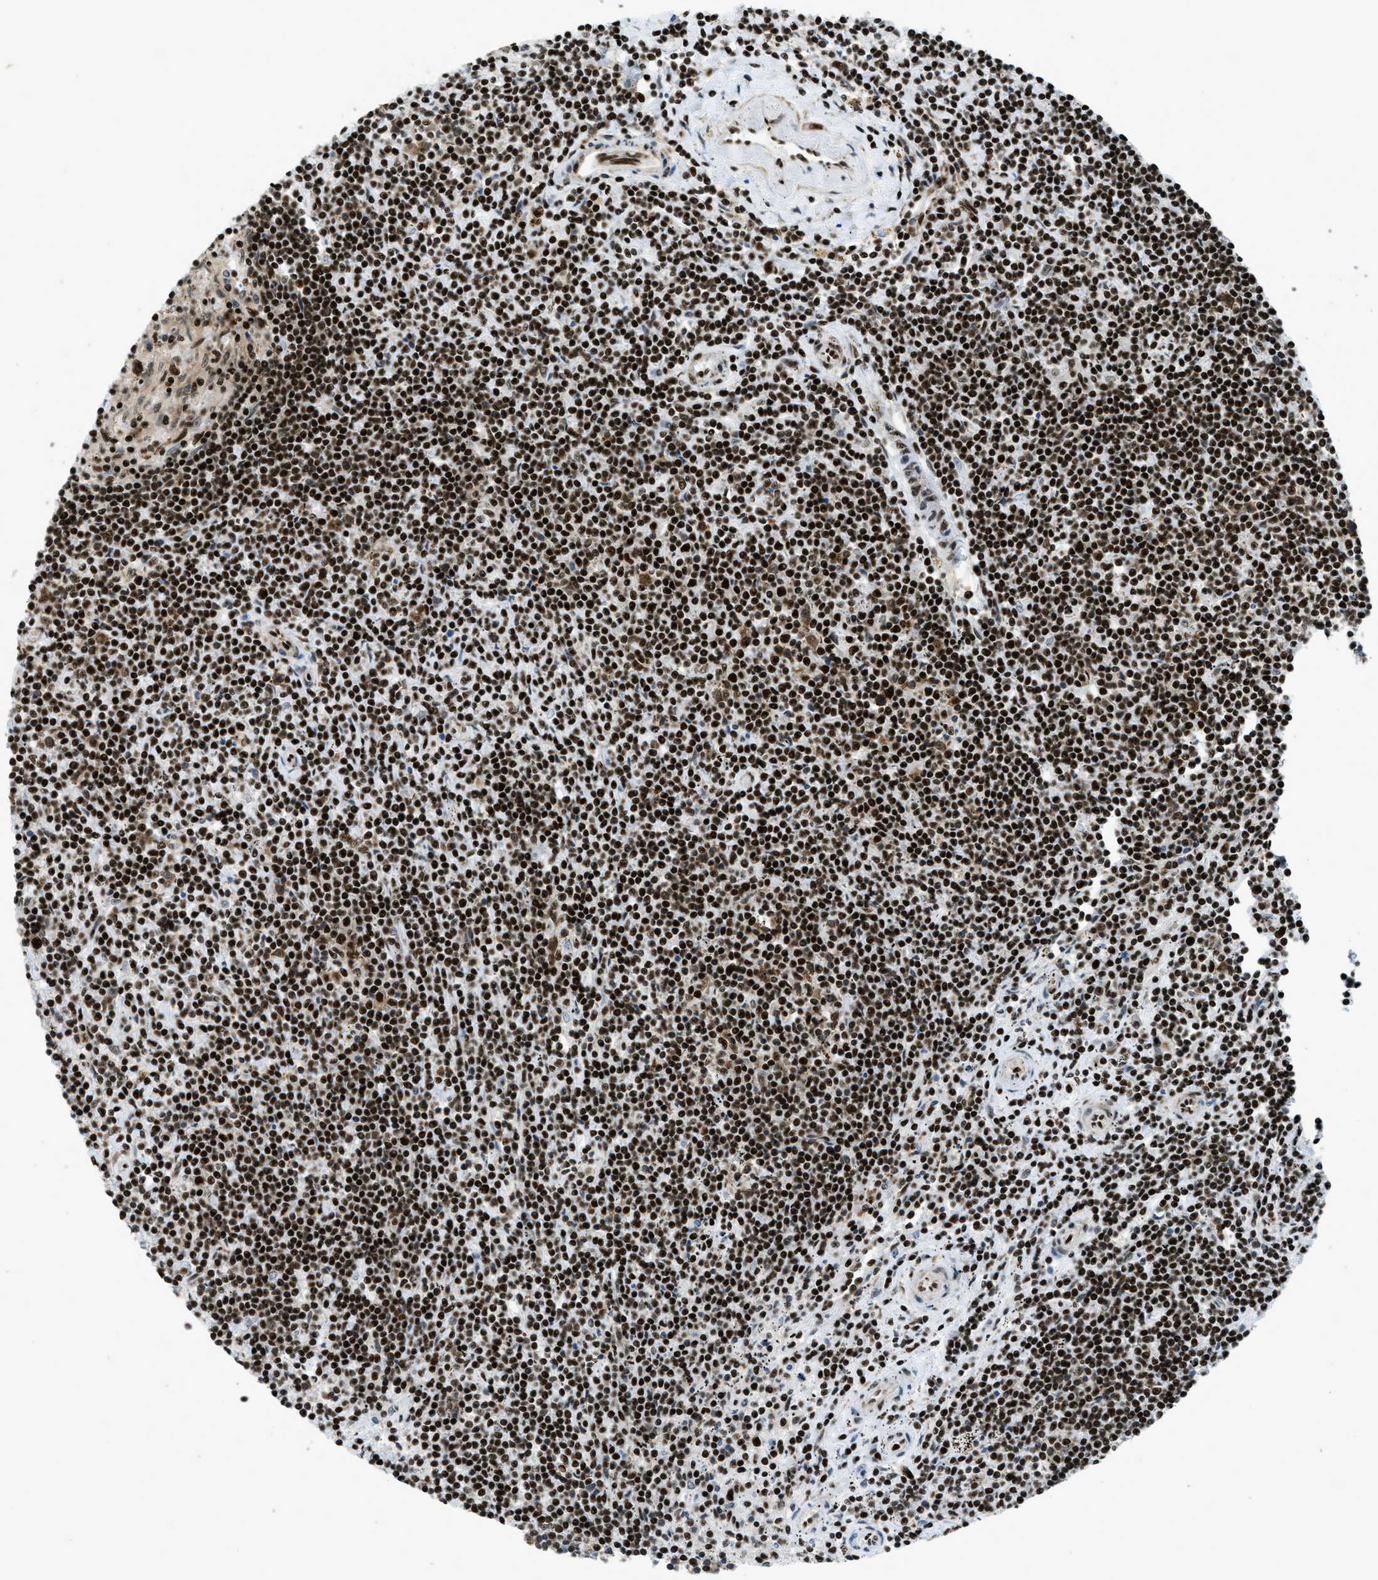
{"staining": {"intensity": "strong", "quantity": ">75%", "location": "nuclear"}, "tissue": "lymphoma", "cell_type": "Tumor cells", "image_type": "cancer", "snomed": [{"axis": "morphology", "description": "Malignant lymphoma, non-Hodgkin's type, Low grade"}, {"axis": "topography", "description": "Spleen"}], "caption": "This image shows low-grade malignant lymphoma, non-Hodgkin's type stained with immunohistochemistry to label a protein in brown. The nuclear of tumor cells show strong positivity for the protein. Nuclei are counter-stained blue.", "gene": "ZNF207", "patient": {"sex": "male", "age": 76}}